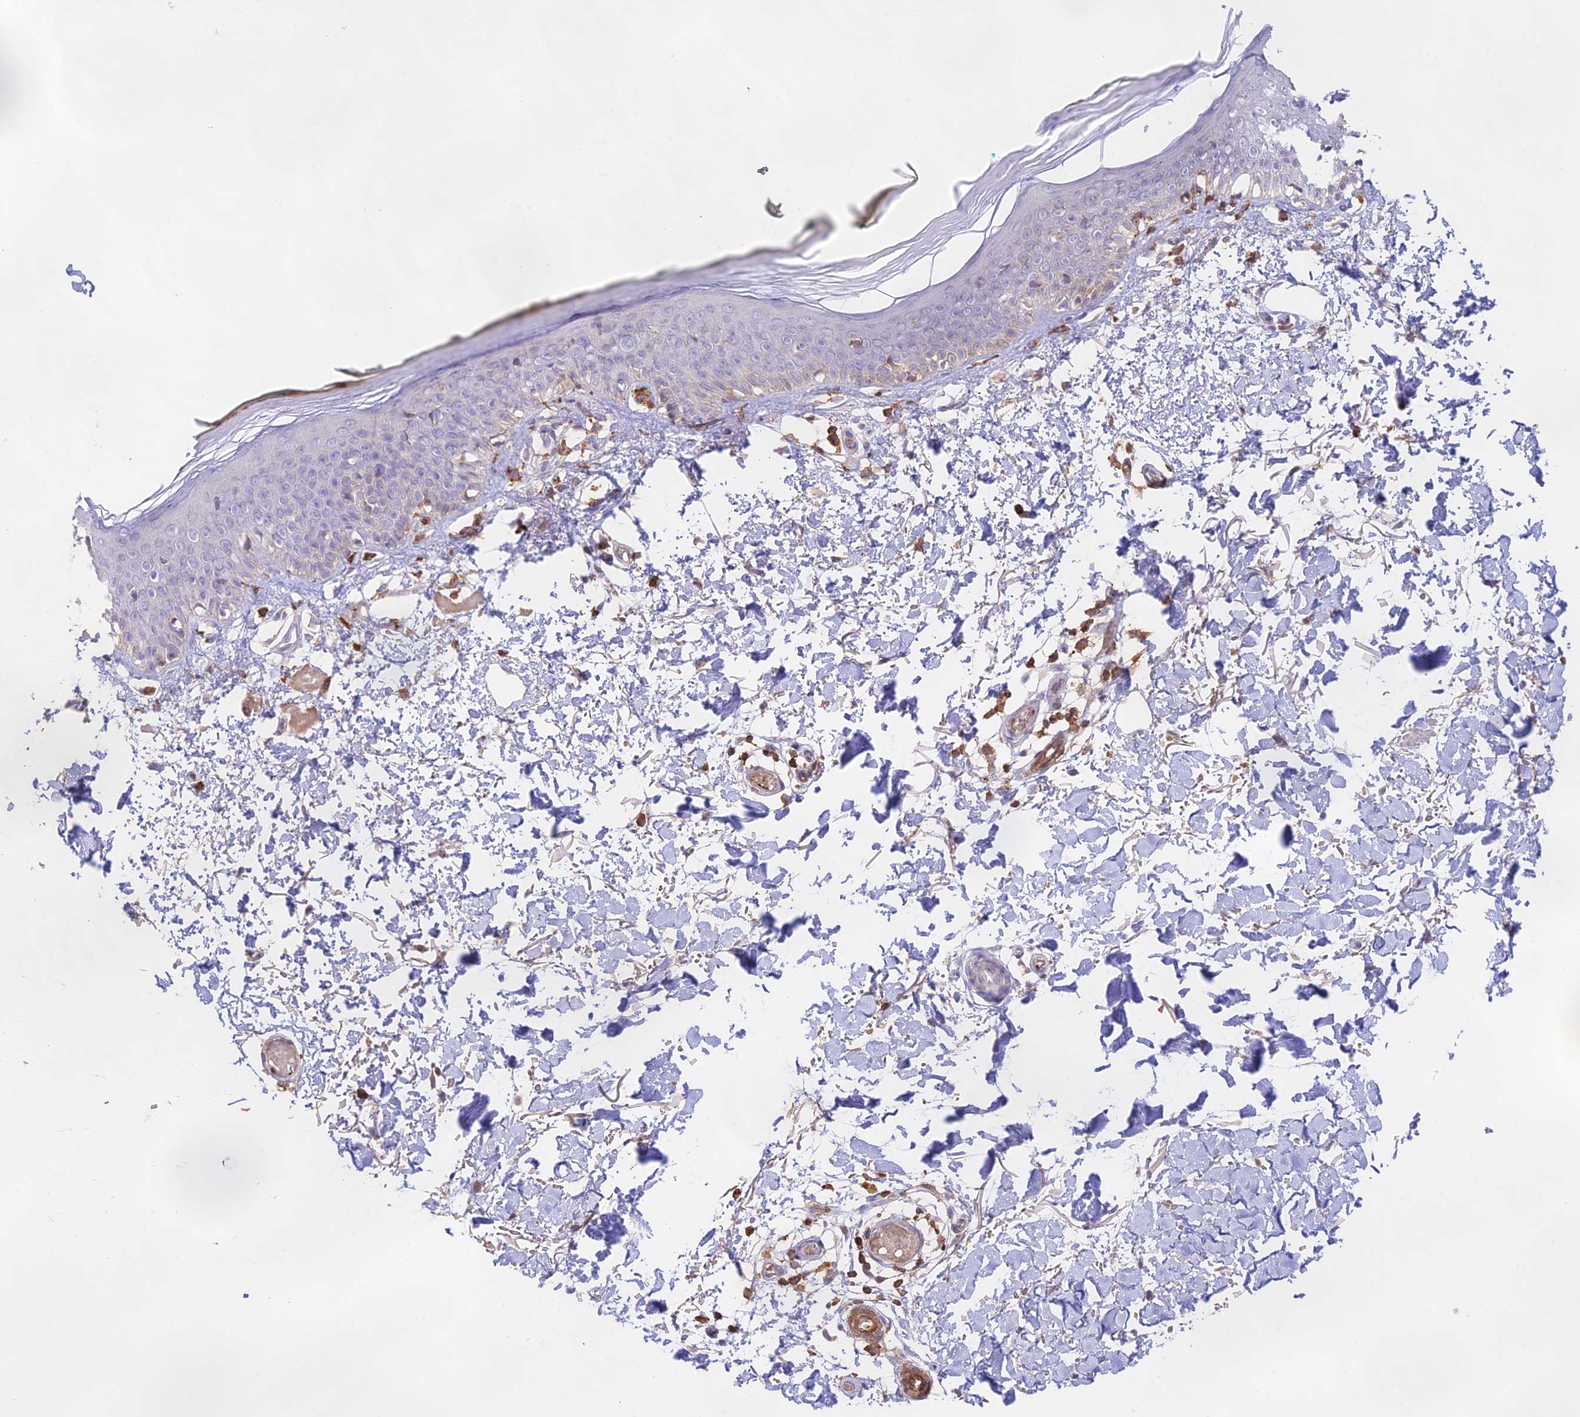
{"staining": {"intensity": "negative", "quantity": "none", "location": "none"}, "tissue": "skin", "cell_type": "Fibroblasts", "image_type": "normal", "snomed": [{"axis": "morphology", "description": "Normal tissue, NOS"}, {"axis": "topography", "description": "Skin"}], "caption": "This is an immunohistochemistry (IHC) histopathology image of normal skin. There is no staining in fibroblasts.", "gene": "DENND1C", "patient": {"sex": "male", "age": 62}}